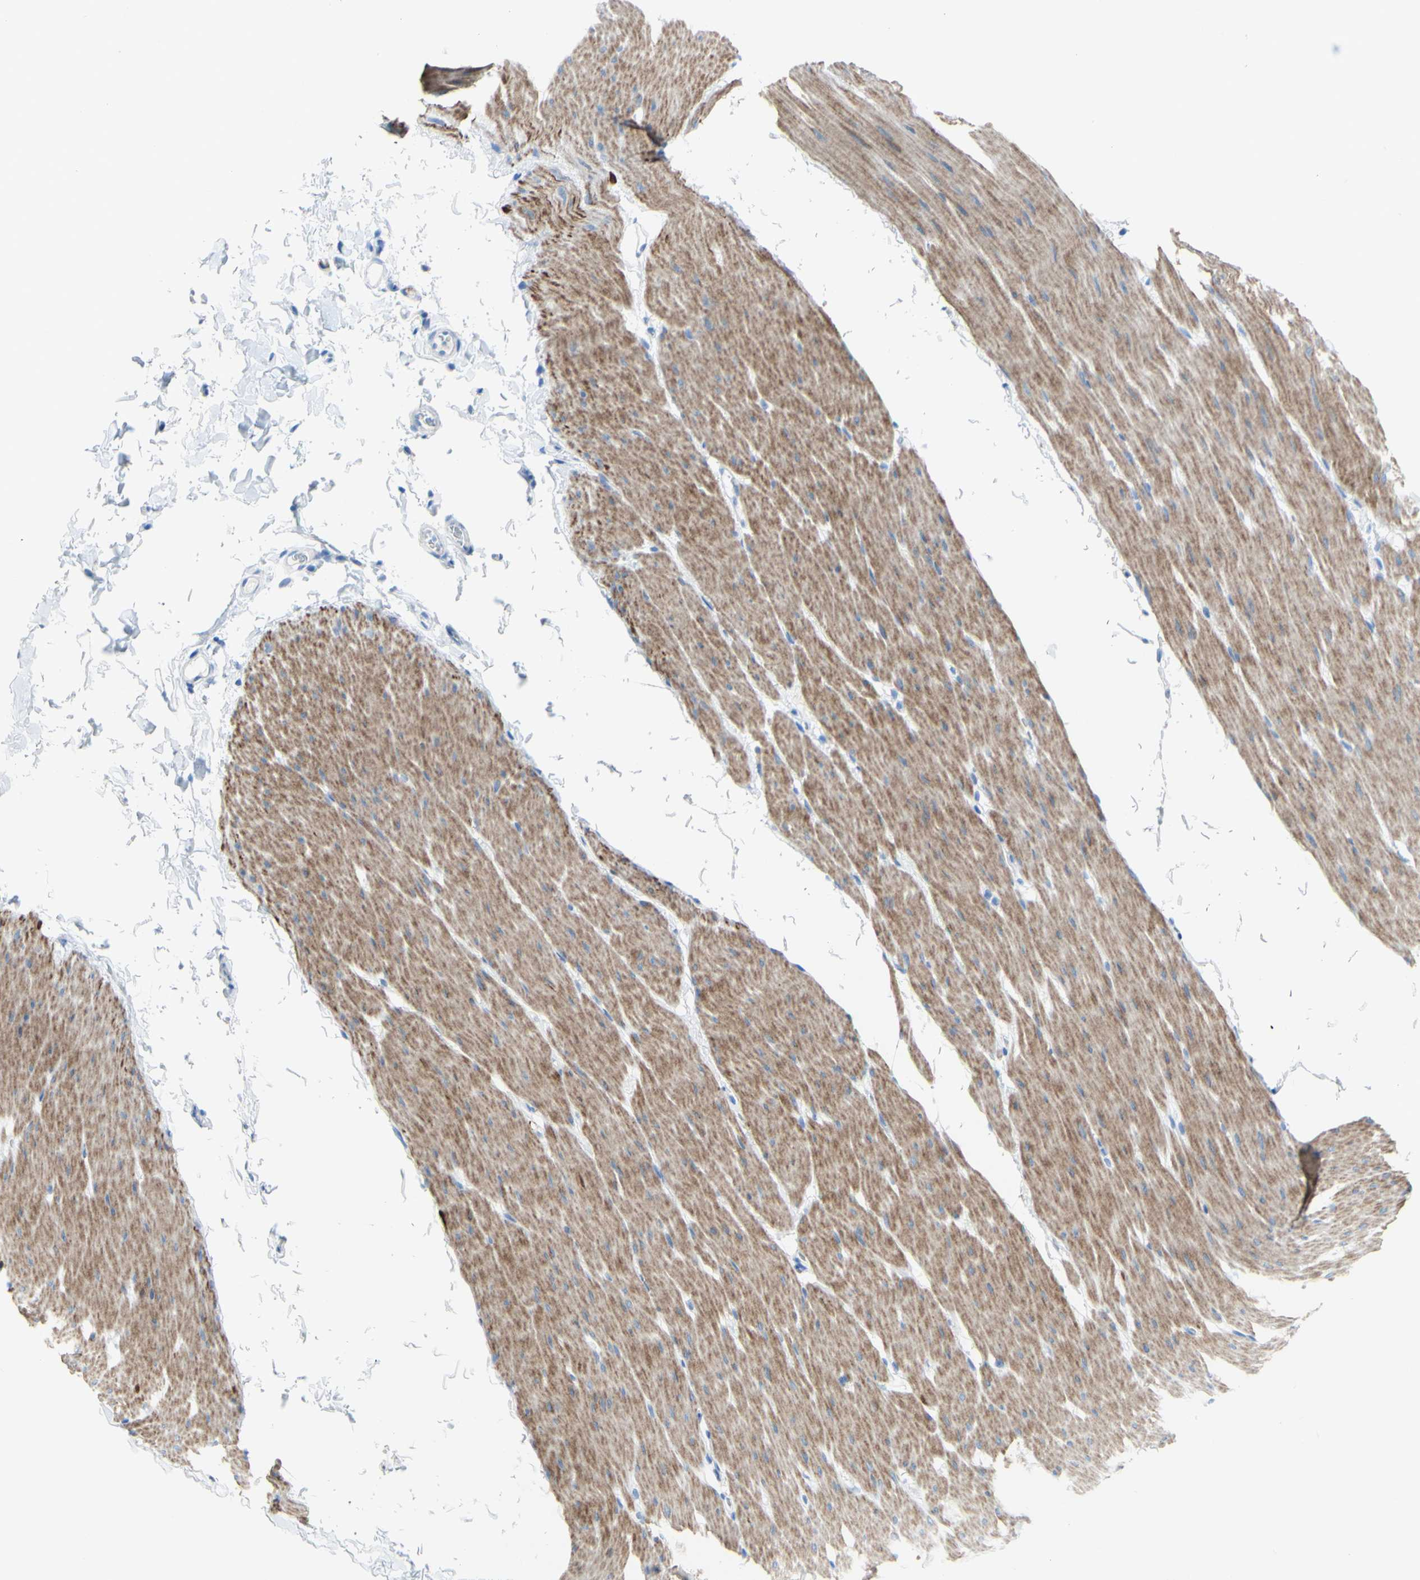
{"staining": {"intensity": "moderate", "quantity": ">75%", "location": "cytoplasmic/membranous"}, "tissue": "smooth muscle", "cell_type": "Smooth muscle cells", "image_type": "normal", "snomed": [{"axis": "morphology", "description": "Normal tissue, NOS"}, {"axis": "topography", "description": "Smooth muscle"}, {"axis": "topography", "description": "Colon"}], "caption": "Smooth muscle cells display medium levels of moderate cytoplasmic/membranous expression in about >75% of cells in benign smooth muscle. The staining was performed using DAB, with brown indicating positive protein expression. Nuclei are stained blue with hematoxylin.", "gene": "DSC2", "patient": {"sex": "male", "age": 67}}